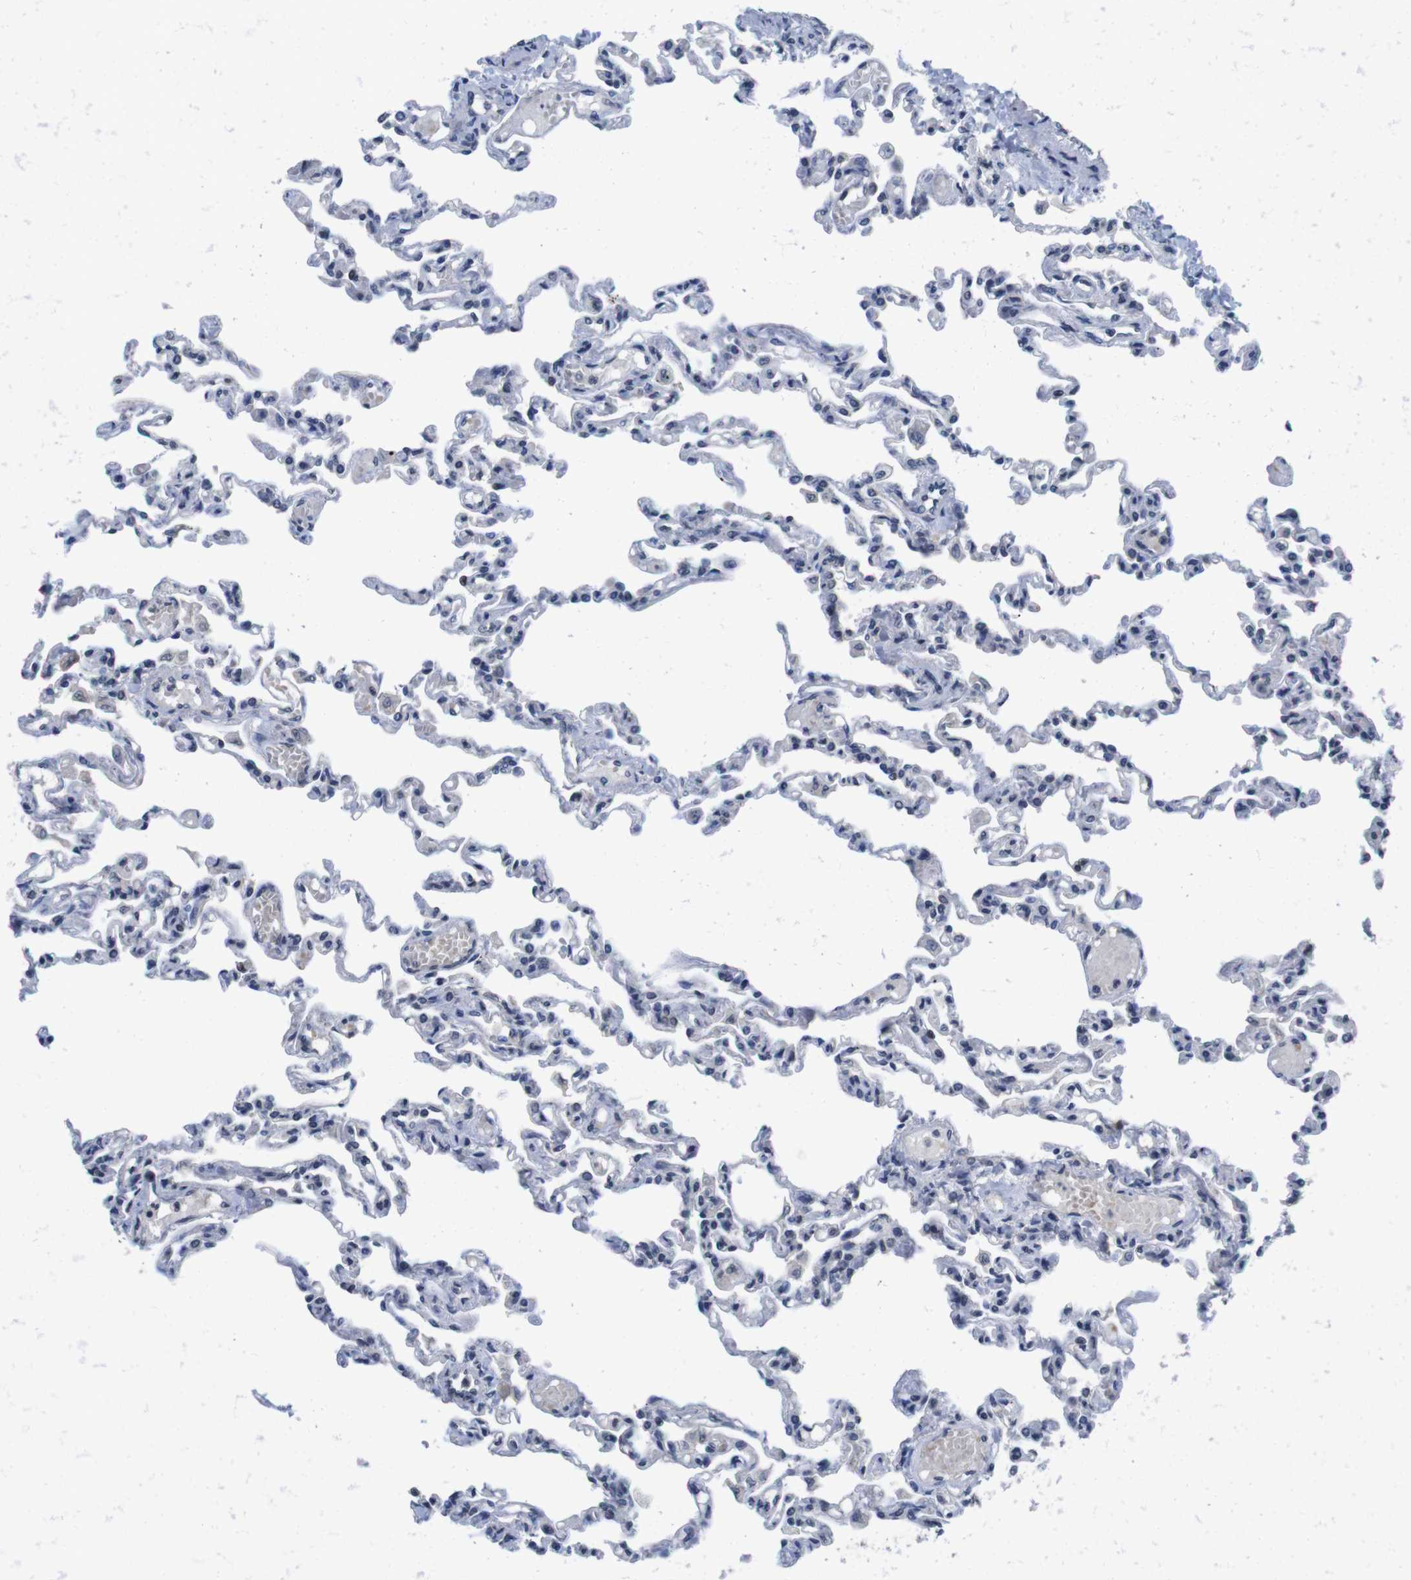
{"staining": {"intensity": "negative", "quantity": "none", "location": "none"}, "tissue": "lung", "cell_type": "Alveolar cells", "image_type": "normal", "snomed": [{"axis": "morphology", "description": "Normal tissue, NOS"}, {"axis": "topography", "description": "Lung"}], "caption": "There is no significant staining in alveolar cells of lung. Brightfield microscopy of immunohistochemistry stained with DAB (brown) and hematoxylin (blue), captured at high magnification.", "gene": "SKP2", "patient": {"sex": "male", "age": 21}}